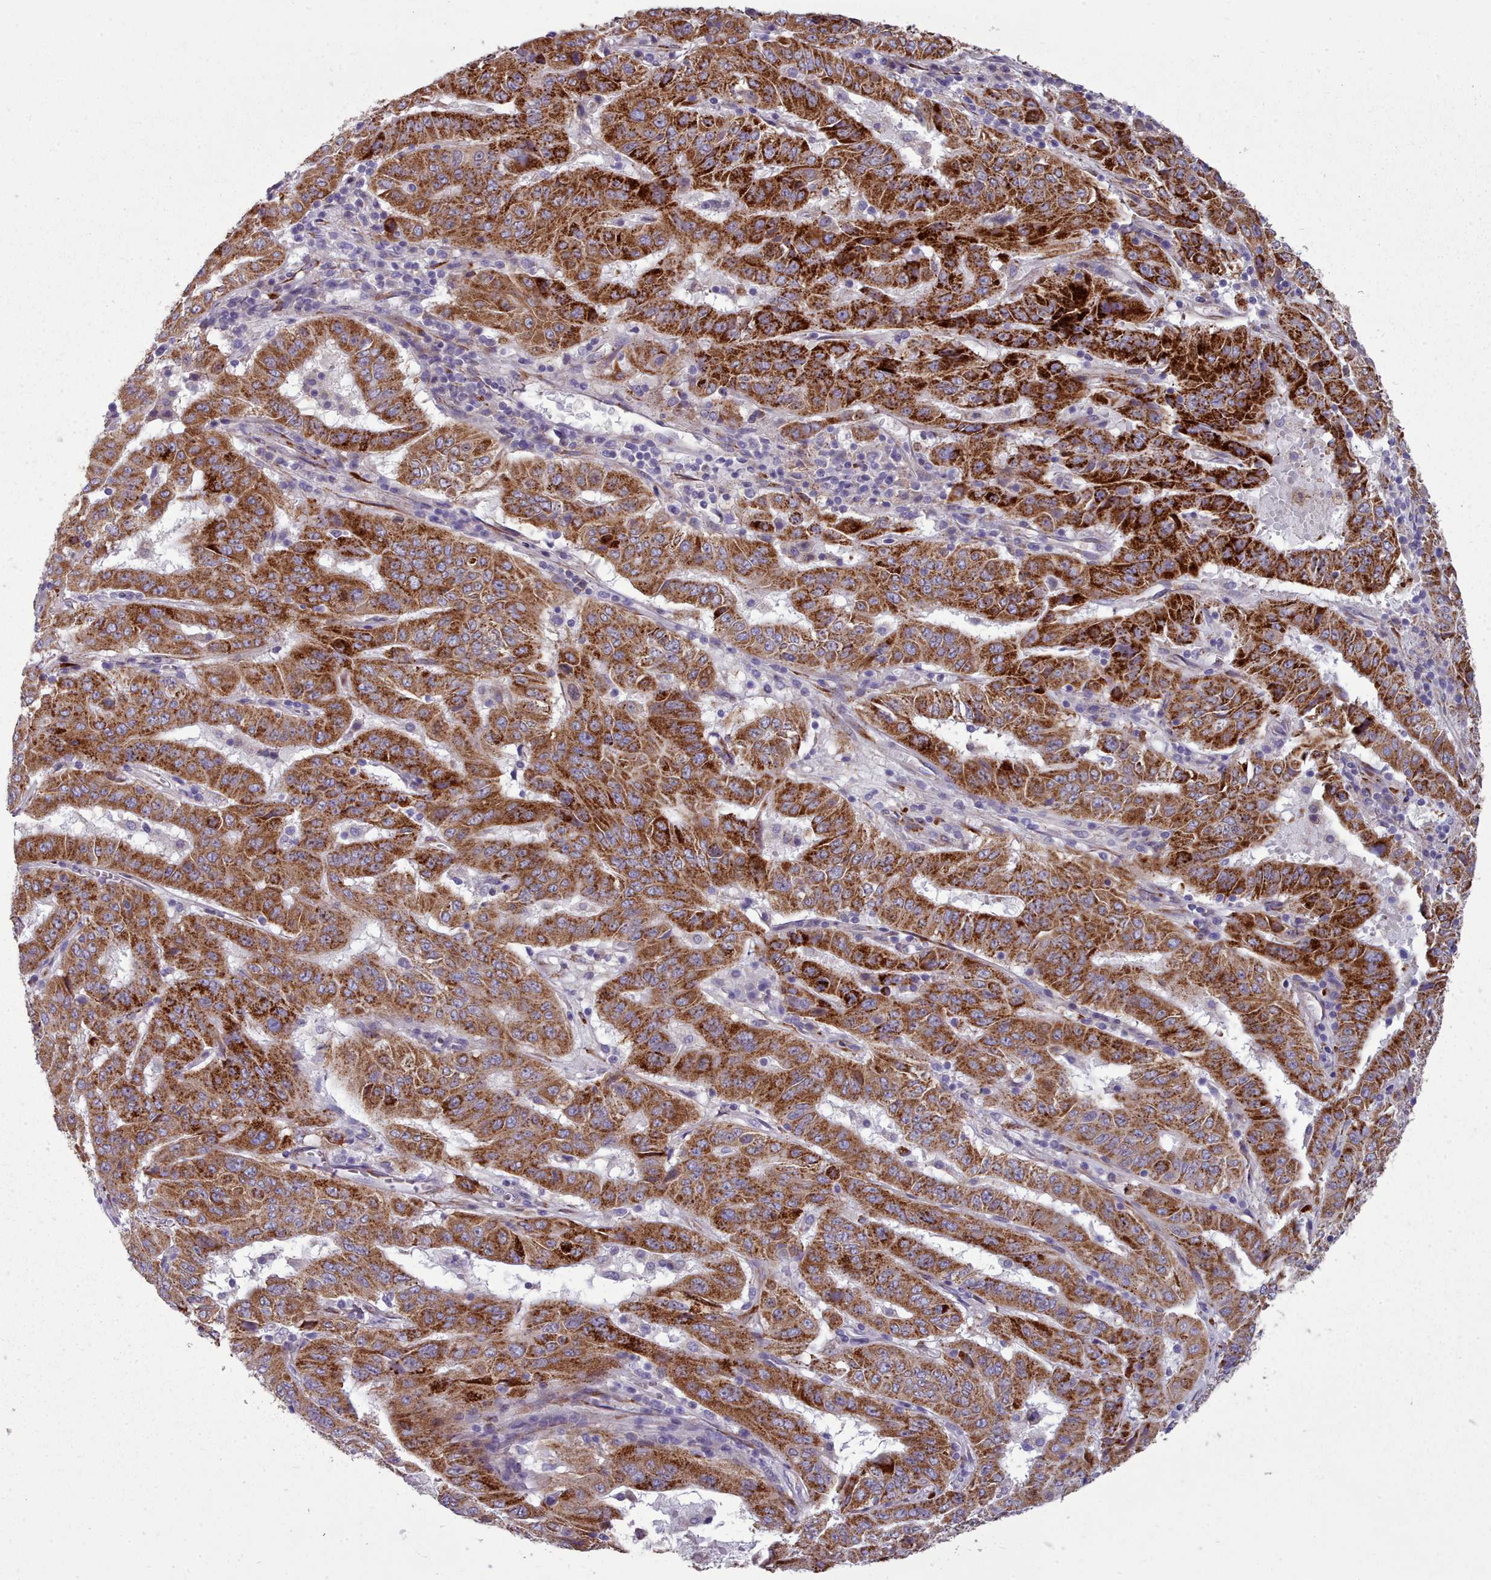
{"staining": {"intensity": "strong", "quantity": ">75%", "location": "cytoplasmic/membranous"}, "tissue": "pancreatic cancer", "cell_type": "Tumor cells", "image_type": "cancer", "snomed": [{"axis": "morphology", "description": "Adenocarcinoma, NOS"}, {"axis": "topography", "description": "Pancreas"}], "caption": "Immunohistochemical staining of pancreatic cancer displays high levels of strong cytoplasmic/membranous protein staining in approximately >75% of tumor cells. The staining was performed using DAB, with brown indicating positive protein expression. Nuclei are stained blue with hematoxylin.", "gene": "FKBP10", "patient": {"sex": "male", "age": 63}}